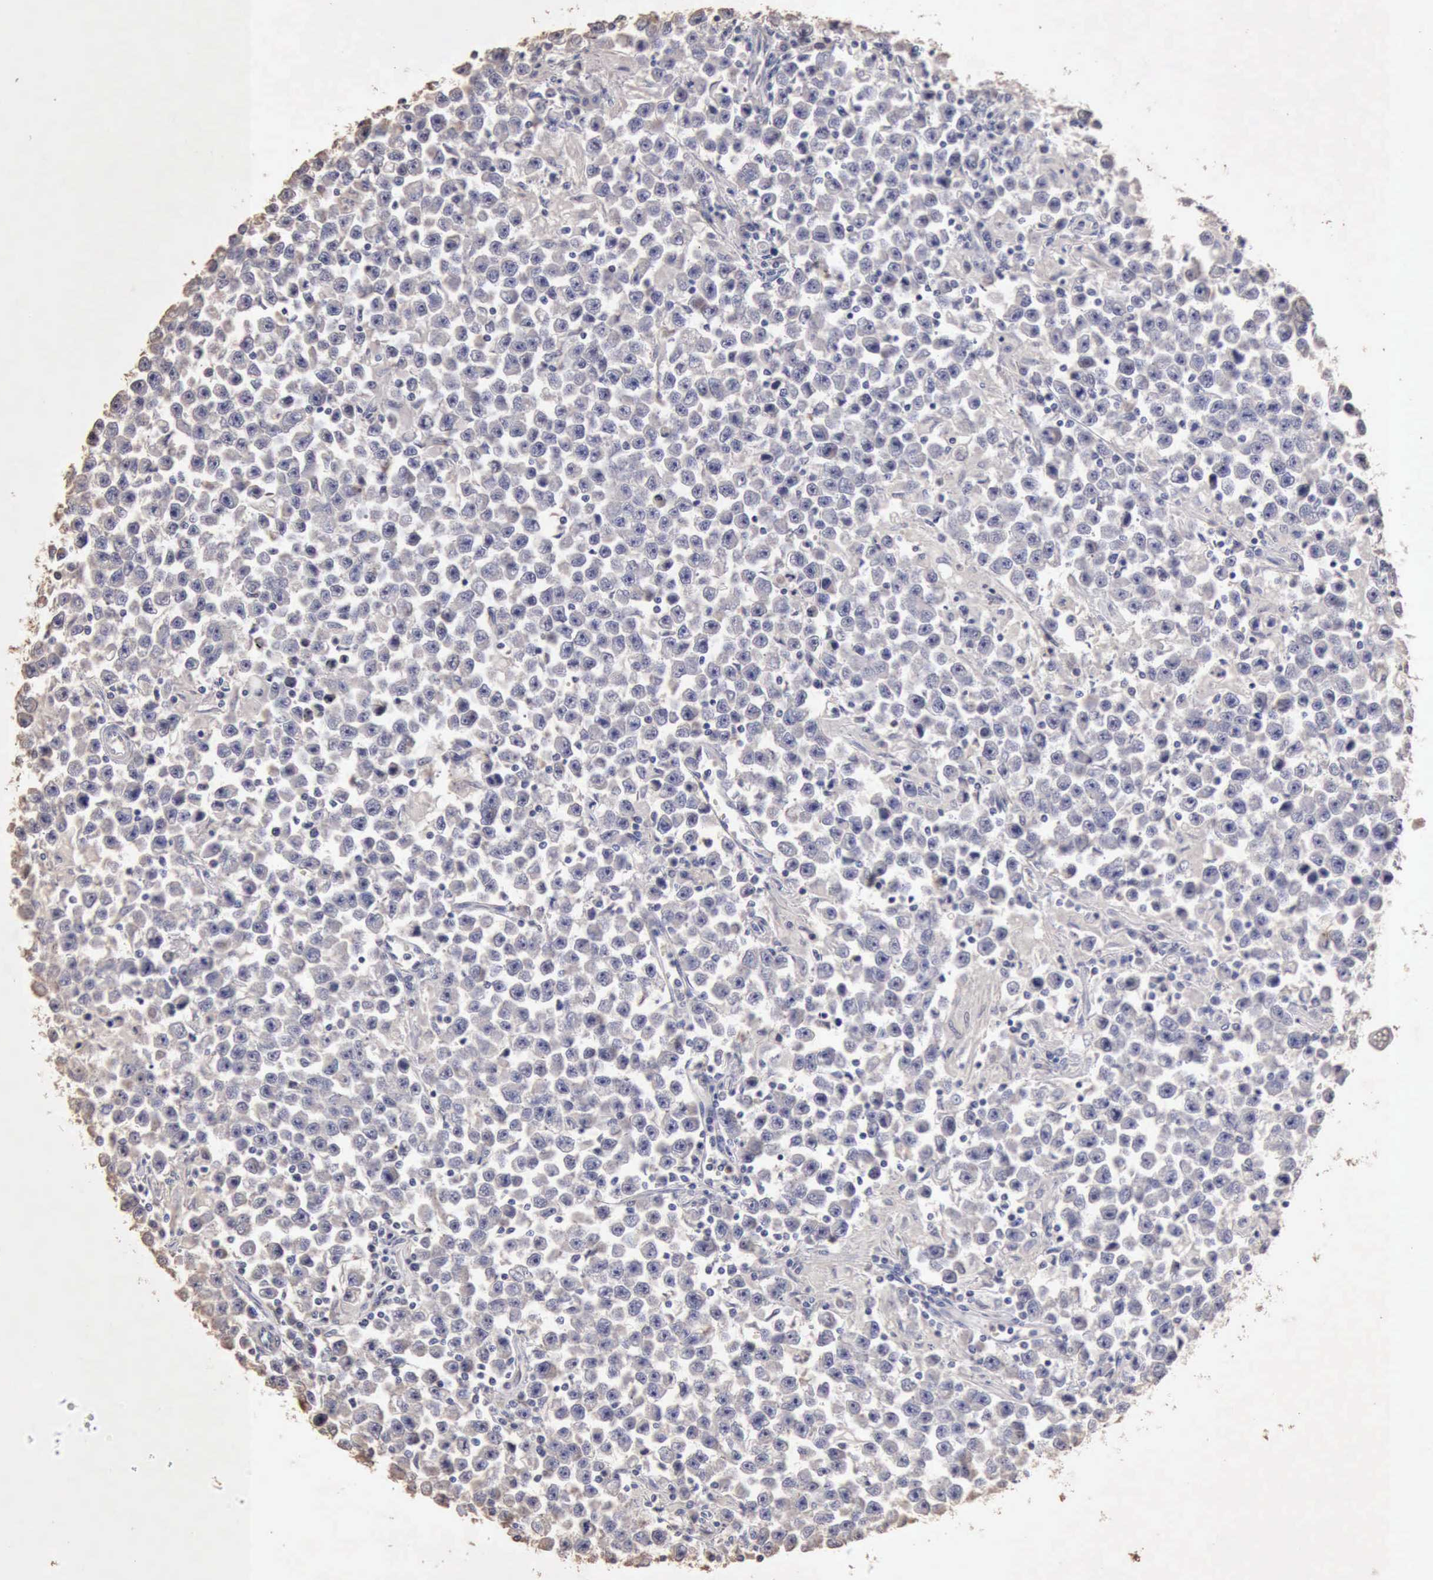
{"staining": {"intensity": "negative", "quantity": "none", "location": "none"}, "tissue": "testis cancer", "cell_type": "Tumor cells", "image_type": "cancer", "snomed": [{"axis": "morphology", "description": "Seminoma, NOS"}, {"axis": "topography", "description": "Testis"}], "caption": "The image reveals no staining of tumor cells in testis seminoma. (Brightfield microscopy of DAB (3,3'-diaminobenzidine) IHC at high magnification).", "gene": "KRT6B", "patient": {"sex": "male", "age": 33}}